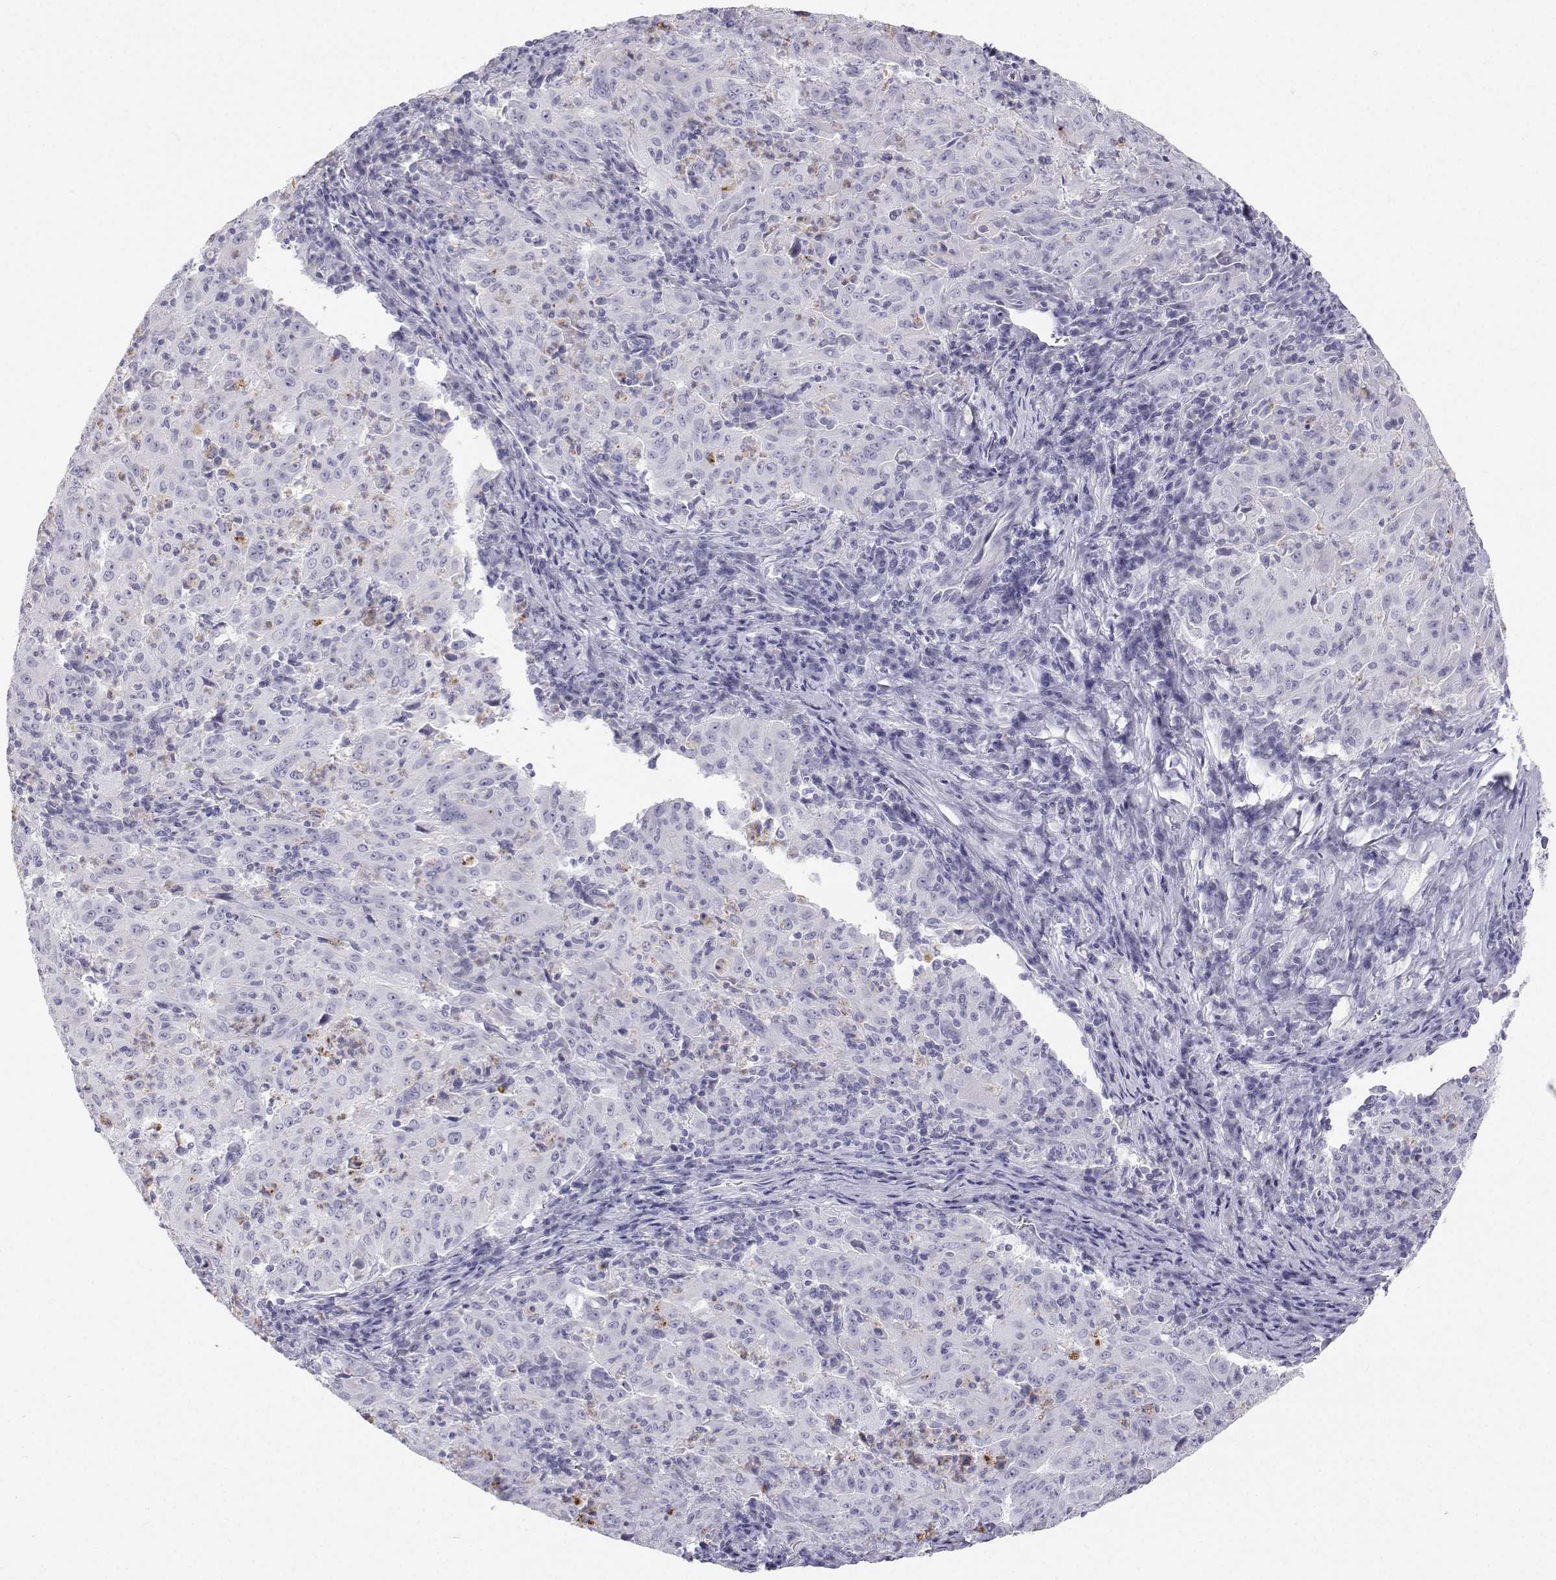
{"staining": {"intensity": "negative", "quantity": "none", "location": "none"}, "tissue": "pancreatic cancer", "cell_type": "Tumor cells", "image_type": "cancer", "snomed": [{"axis": "morphology", "description": "Adenocarcinoma, NOS"}, {"axis": "topography", "description": "Pancreas"}], "caption": "The immunohistochemistry (IHC) histopathology image has no significant expression in tumor cells of adenocarcinoma (pancreatic) tissue. (DAB (3,3'-diaminobenzidine) immunohistochemistry, high magnification).", "gene": "SFTPB", "patient": {"sex": "male", "age": 63}}